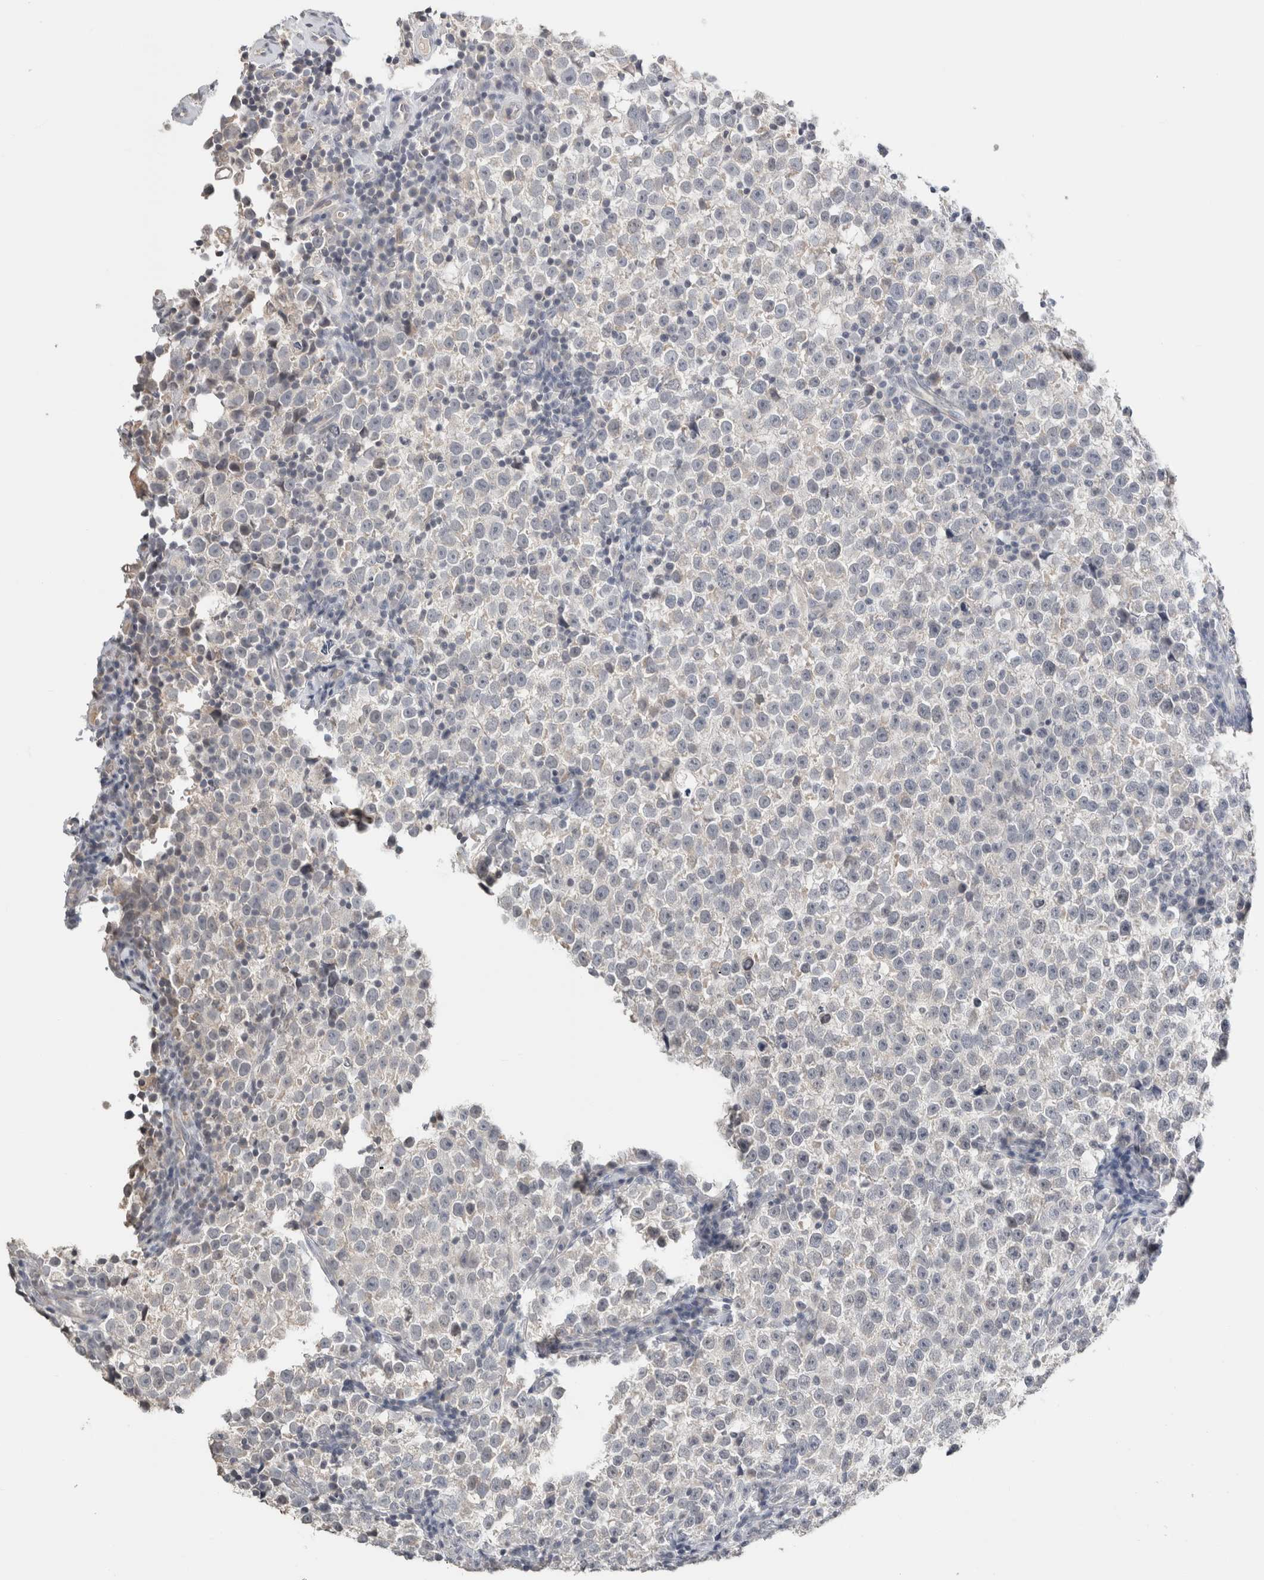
{"staining": {"intensity": "negative", "quantity": "none", "location": "none"}, "tissue": "testis cancer", "cell_type": "Tumor cells", "image_type": "cancer", "snomed": [{"axis": "morphology", "description": "Normal tissue, NOS"}, {"axis": "morphology", "description": "Seminoma, NOS"}, {"axis": "topography", "description": "Testis"}], "caption": "Tumor cells are negative for protein expression in human testis cancer (seminoma).", "gene": "CRAT", "patient": {"sex": "male", "age": 43}}